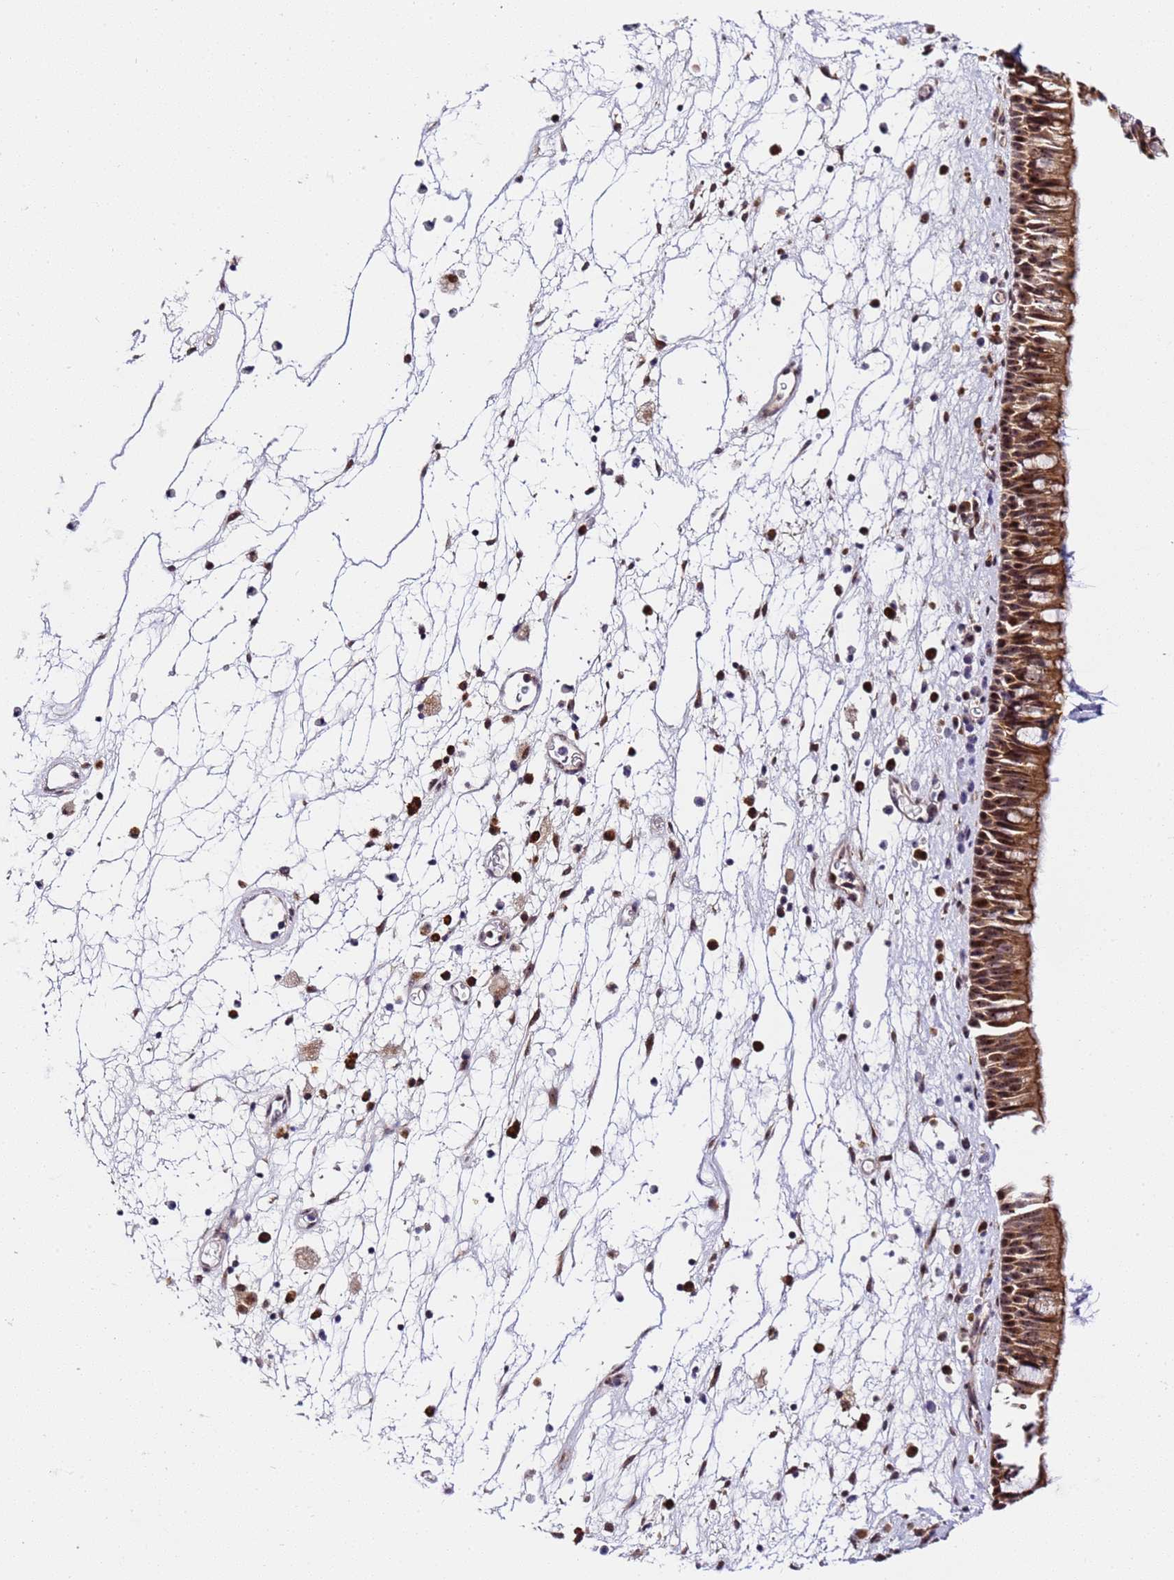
{"staining": {"intensity": "strong", "quantity": ">75%", "location": "cytoplasmic/membranous,nuclear"}, "tissue": "nasopharynx", "cell_type": "Respiratory epithelial cells", "image_type": "normal", "snomed": [{"axis": "morphology", "description": "Normal tissue, NOS"}, {"axis": "morphology", "description": "Inflammation, NOS"}, {"axis": "morphology", "description": "Malignant melanoma, Metastatic site"}, {"axis": "topography", "description": "Nasopharynx"}], "caption": "An image of human nasopharynx stained for a protein displays strong cytoplasmic/membranous,nuclear brown staining in respiratory epithelial cells. The staining was performed using DAB, with brown indicating positive protein expression. Nuclei are stained blue with hematoxylin.", "gene": "SLX4IP", "patient": {"sex": "male", "age": 70}}